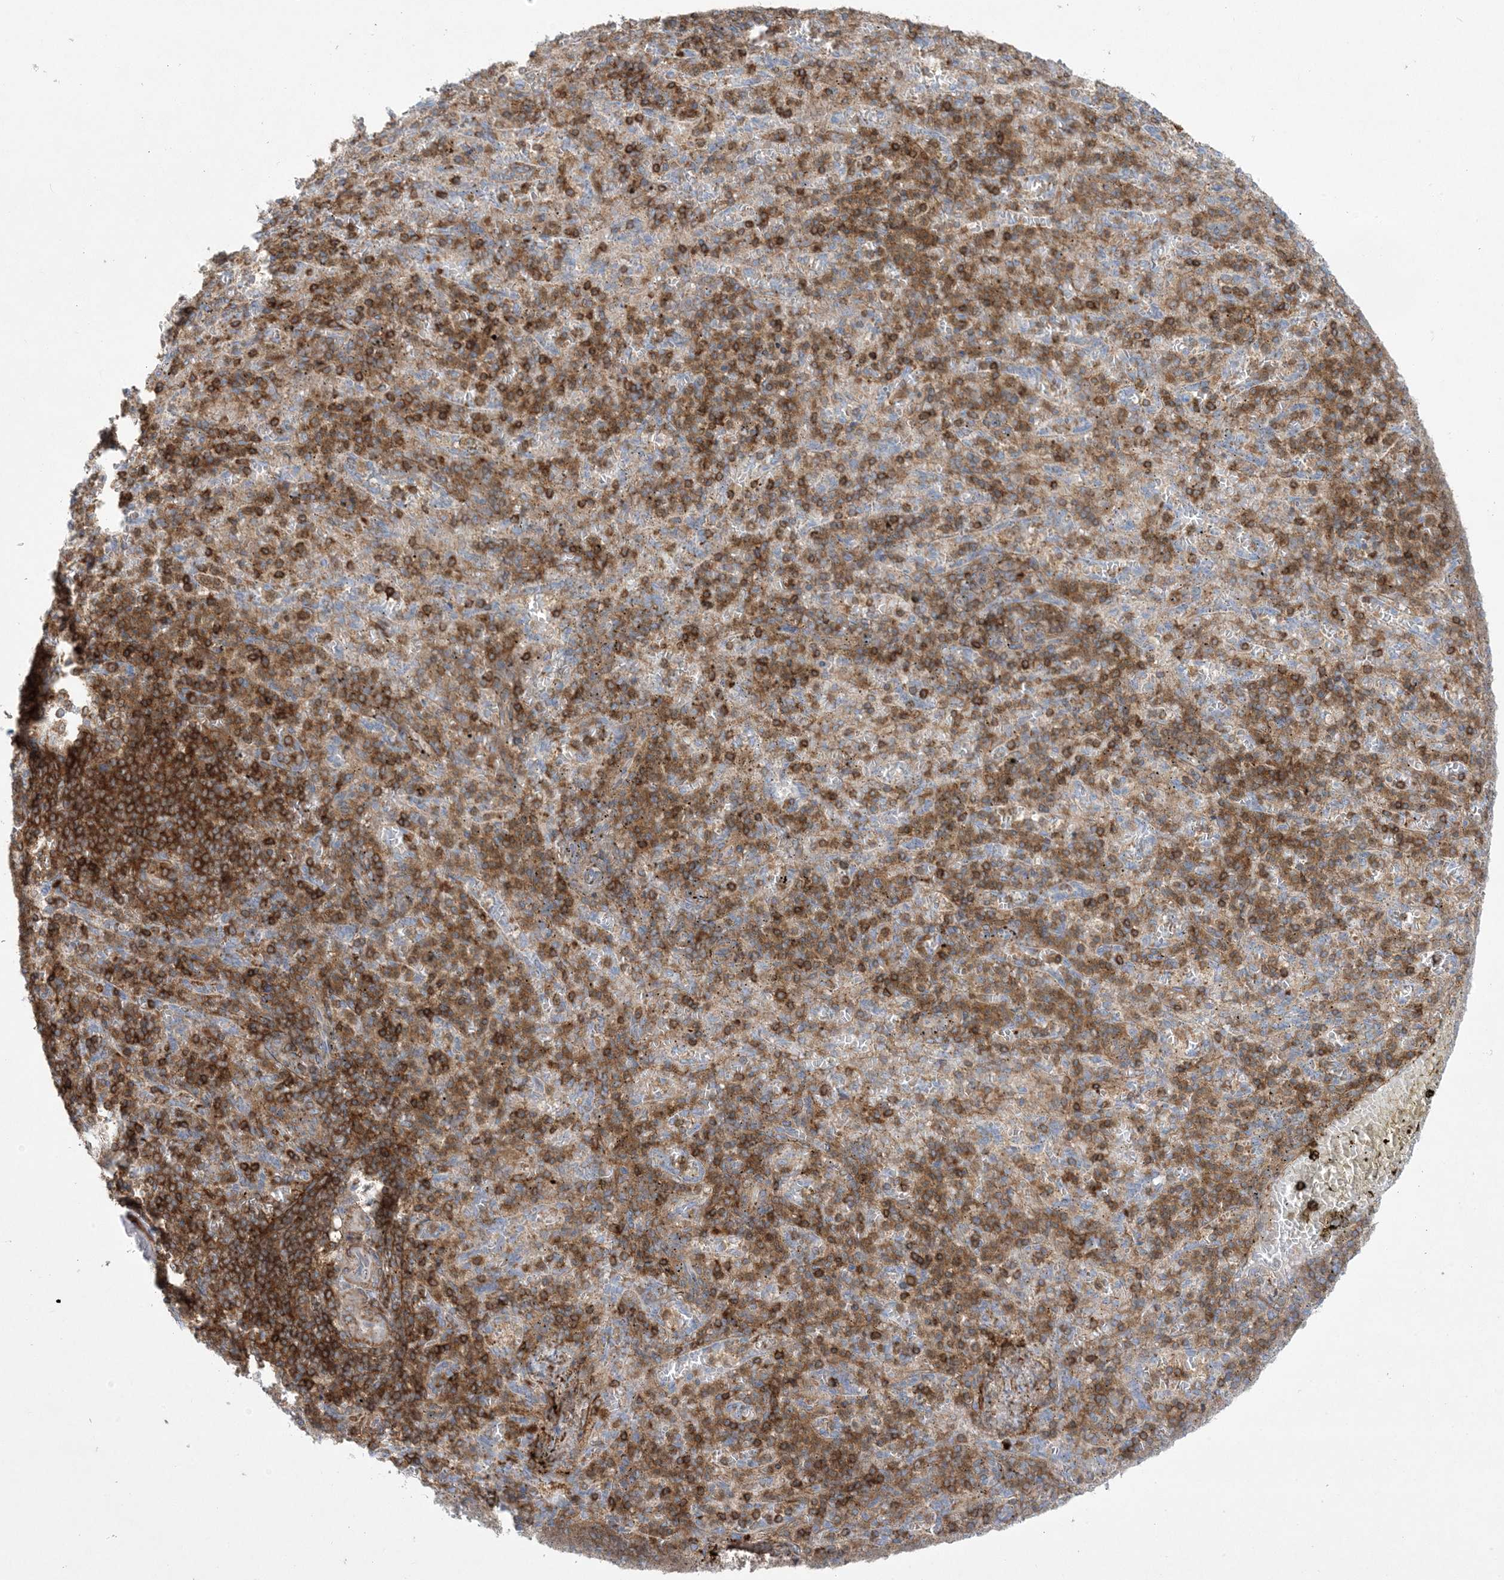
{"staining": {"intensity": "moderate", "quantity": "25%-75%", "location": "cytoplasmic/membranous"}, "tissue": "spleen", "cell_type": "Cells in red pulp", "image_type": "normal", "snomed": [{"axis": "morphology", "description": "Normal tissue, NOS"}, {"axis": "topography", "description": "Spleen"}], "caption": "Immunohistochemical staining of unremarkable human spleen shows 25%-75% levels of moderate cytoplasmic/membranous protein staining in about 25%-75% of cells in red pulp.", "gene": "ARHGAP30", "patient": {"sex": "female", "age": 74}}